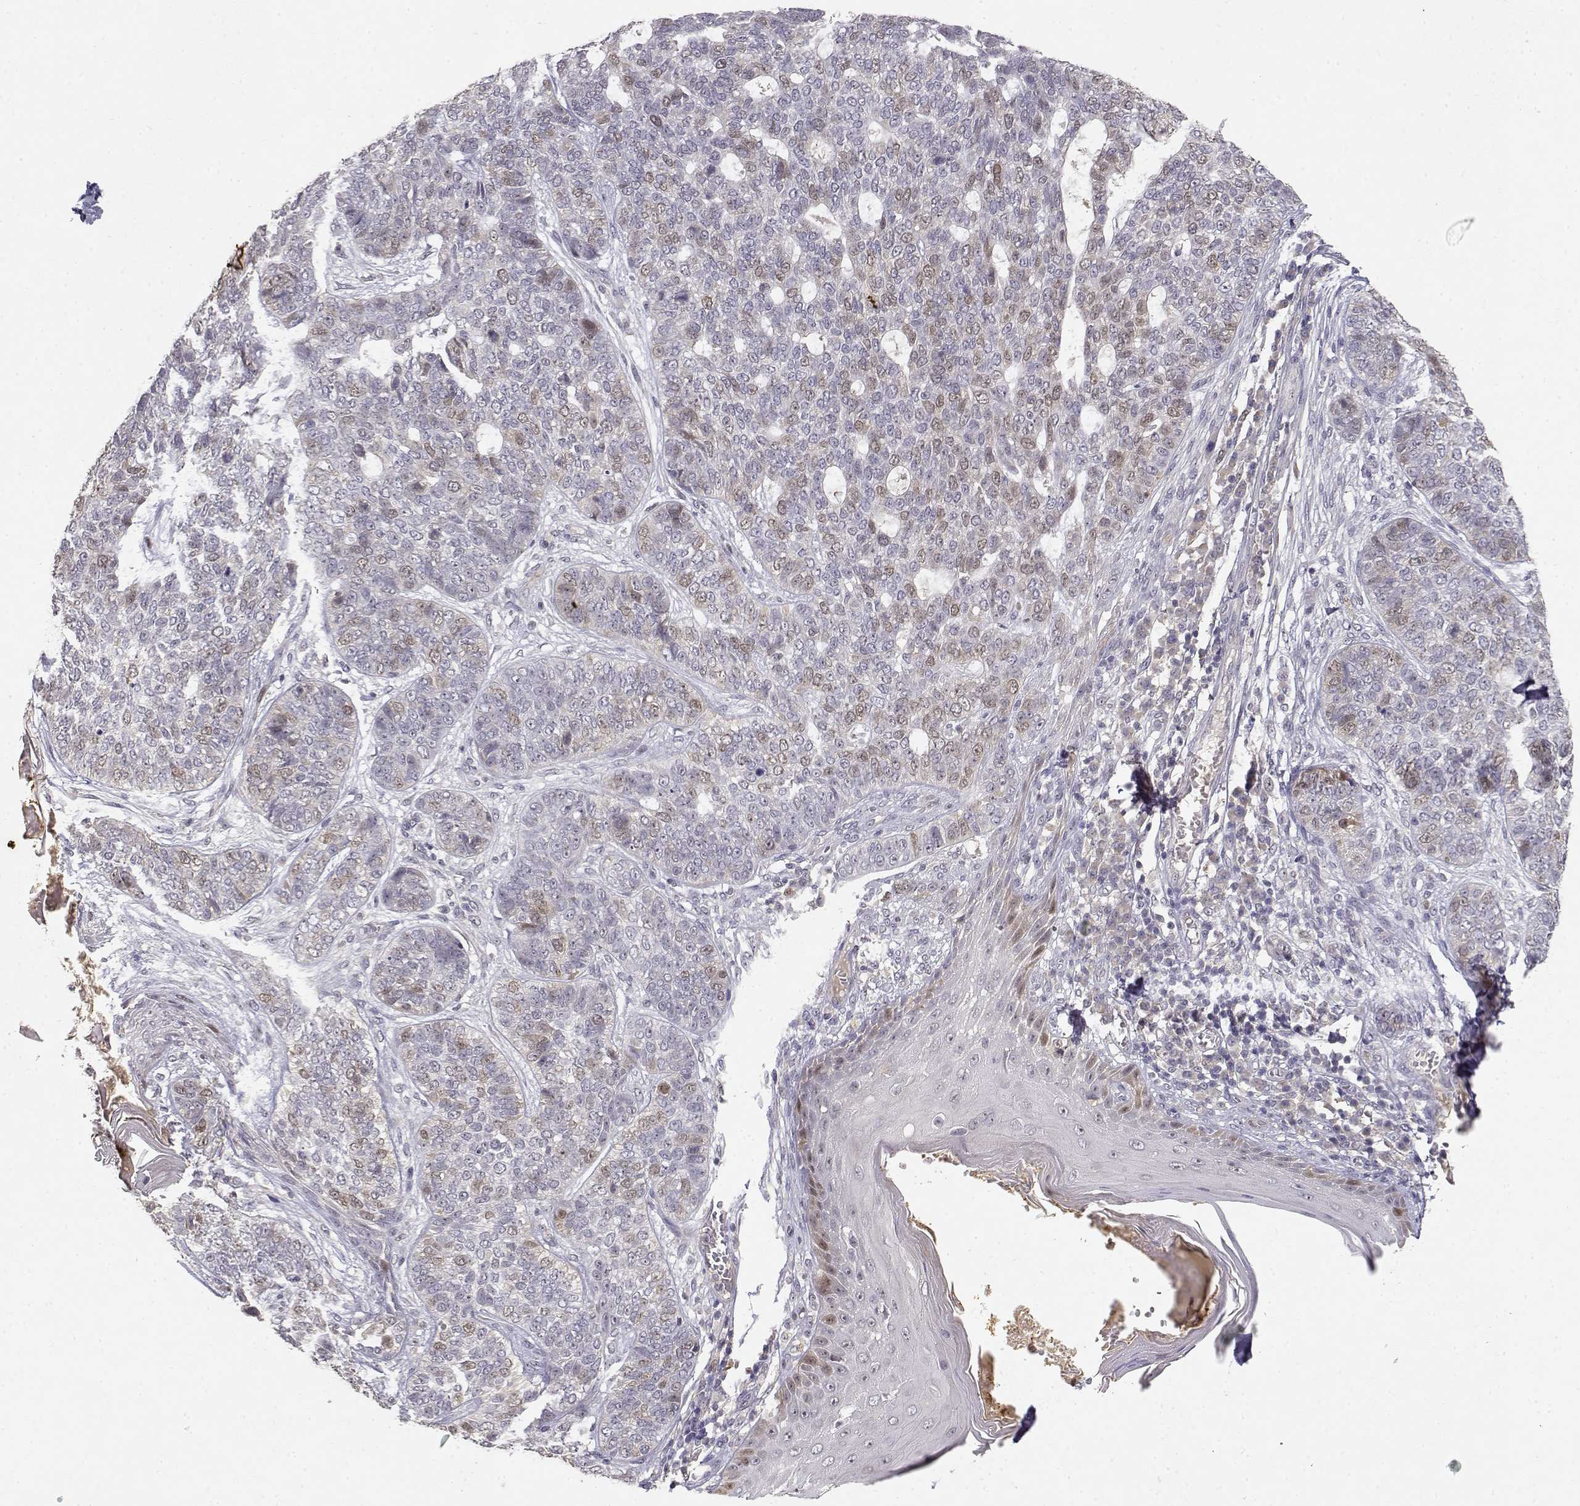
{"staining": {"intensity": "weak", "quantity": "<25%", "location": "nuclear"}, "tissue": "skin cancer", "cell_type": "Tumor cells", "image_type": "cancer", "snomed": [{"axis": "morphology", "description": "Basal cell carcinoma"}, {"axis": "topography", "description": "Skin"}], "caption": "Tumor cells are negative for brown protein staining in skin basal cell carcinoma.", "gene": "RAD51", "patient": {"sex": "female", "age": 69}}